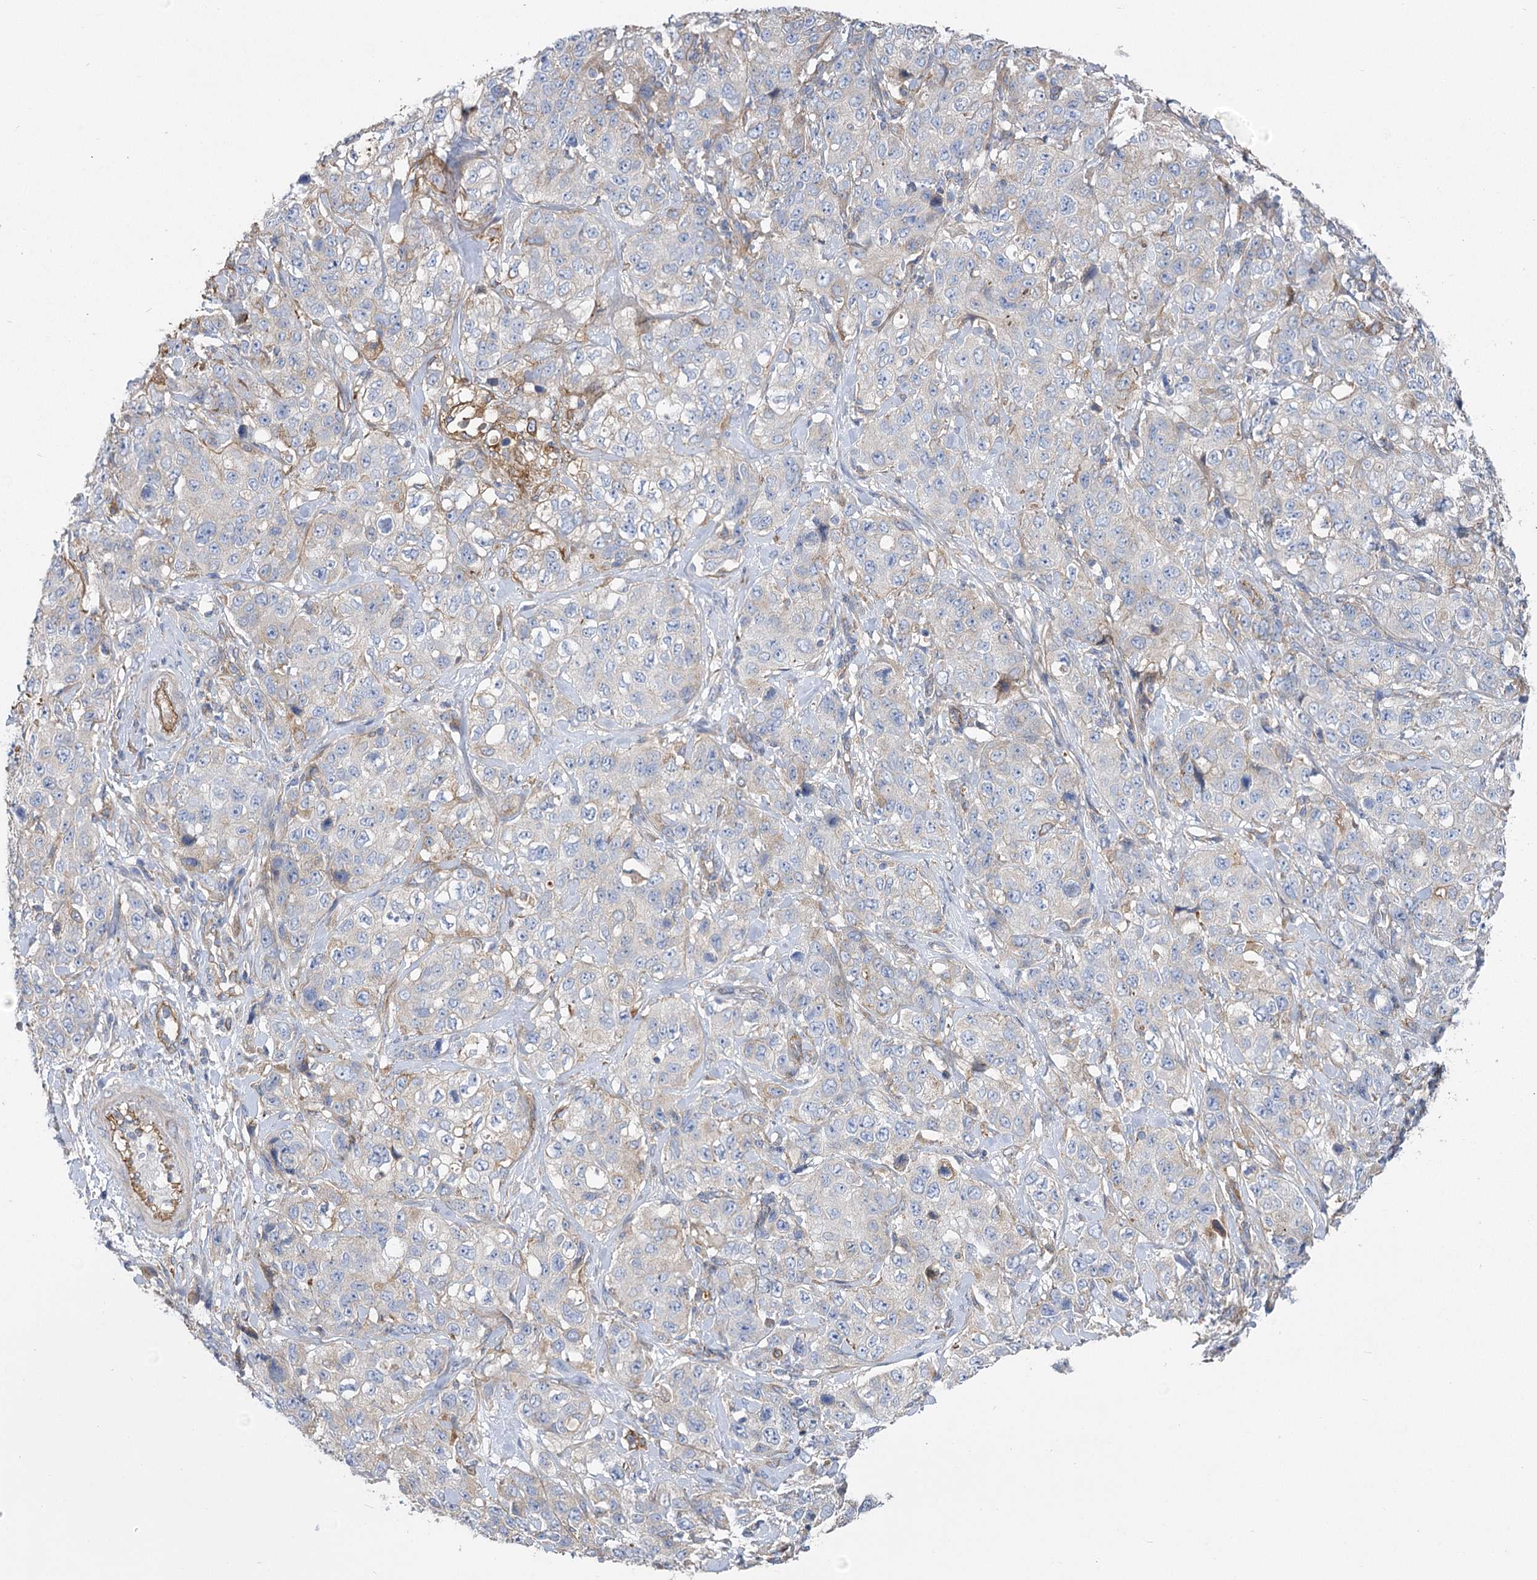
{"staining": {"intensity": "negative", "quantity": "none", "location": "none"}, "tissue": "stomach cancer", "cell_type": "Tumor cells", "image_type": "cancer", "snomed": [{"axis": "morphology", "description": "Adenocarcinoma, NOS"}, {"axis": "topography", "description": "Stomach"}], "caption": "Tumor cells show no significant positivity in stomach adenocarcinoma. (DAB immunohistochemistry (IHC) with hematoxylin counter stain).", "gene": "RMDN2", "patient": {"sex": "male", "age": 48}}